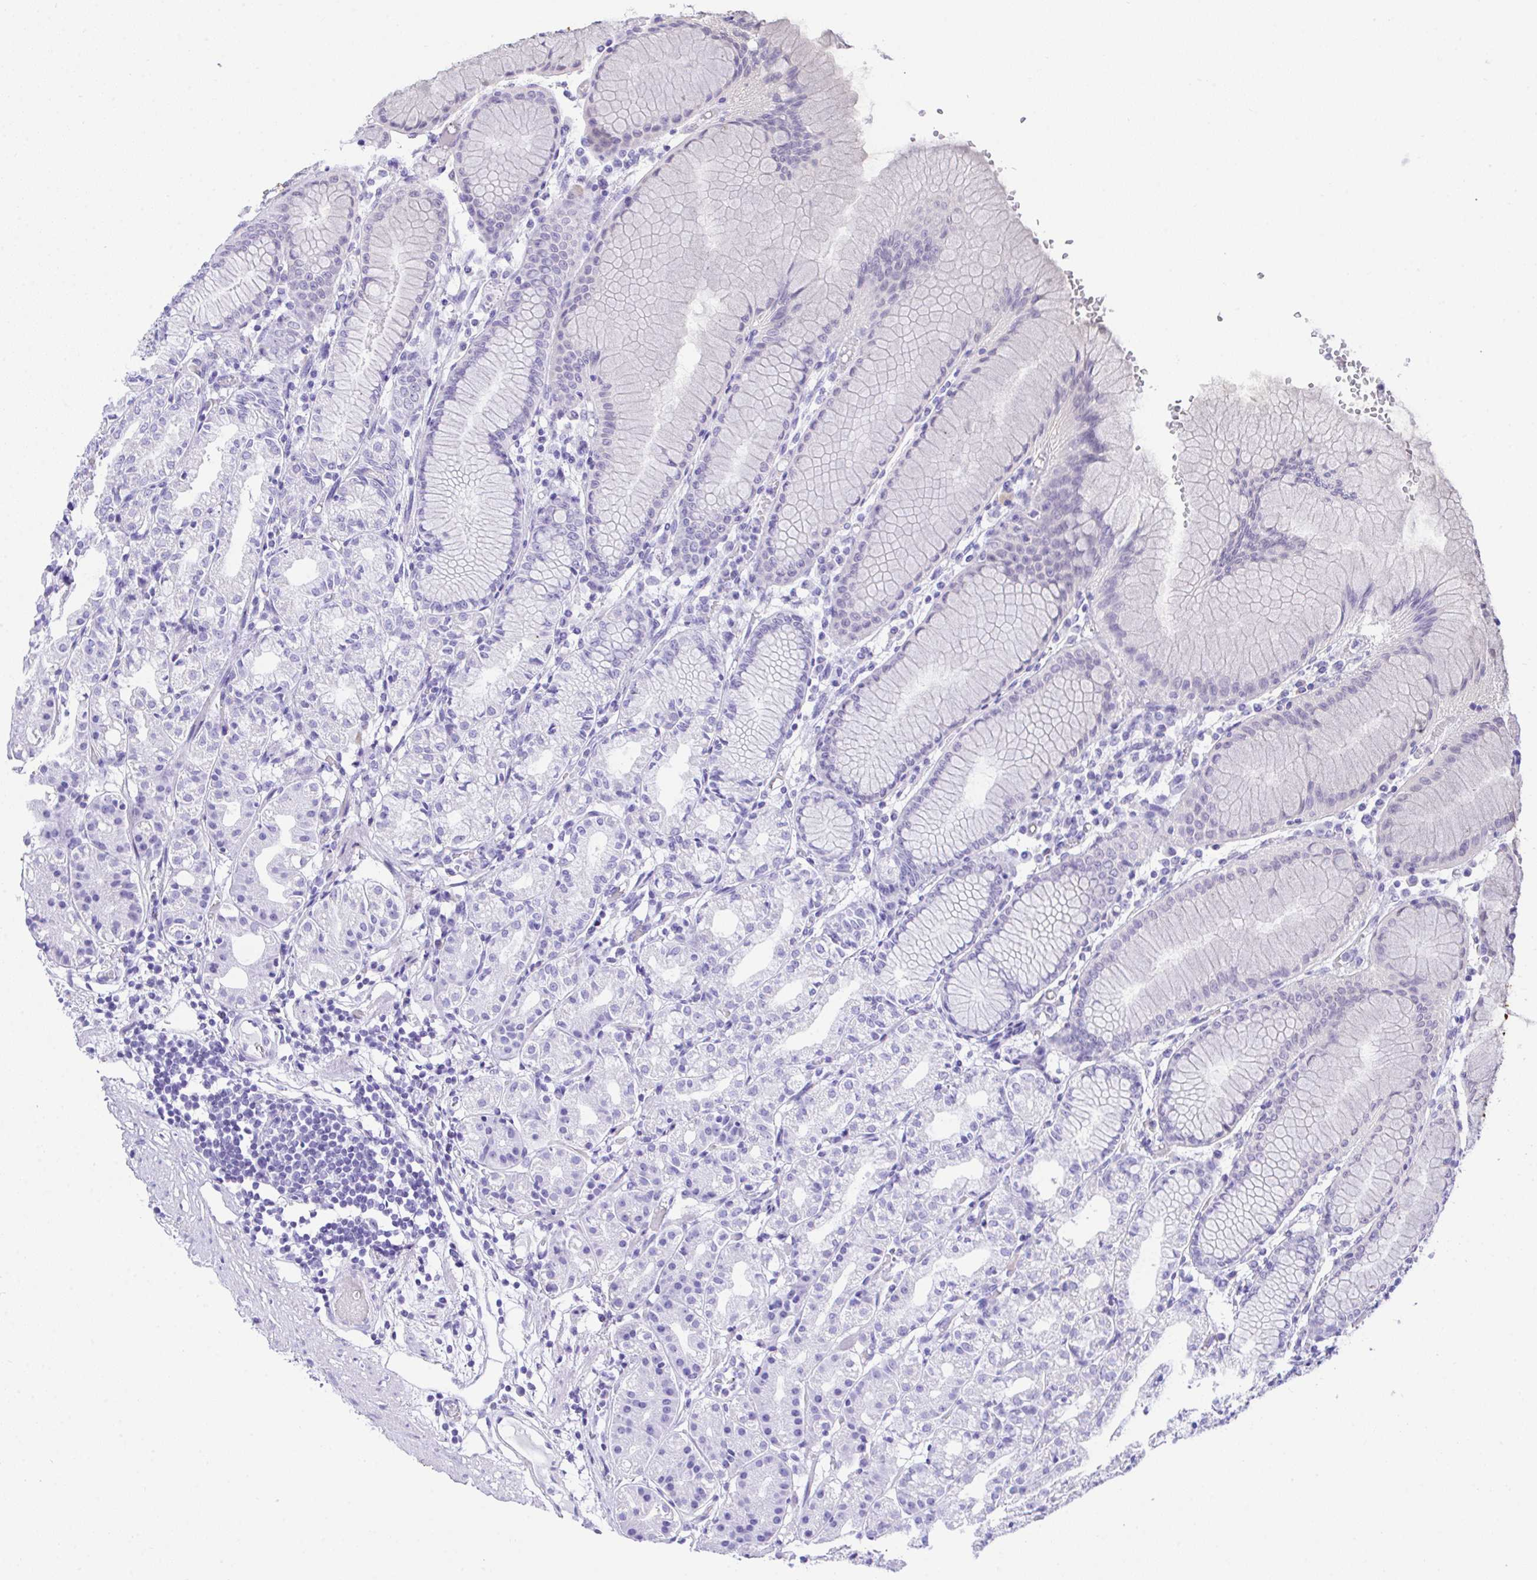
{"staining": {"intensity": "negative", "quantity": "none", "location": "none"}, "tissue": "stomach", "cell_type": "Glandular cells", "image_type": "normal", "snomed": [{"axis": "morphology", "description": "Normal tissue, NOS"}, {"axis": "topography", "description": "Stomach"}], "caption": "IHC image of normal stomach: stomach stained with DAB shows no significant protein expression in glandular cells. The staining is performed using DAB brown chromogen with nuclei counter-stained in using hematoxylin.", "gene": "AKR1D1", "patient": {"sex": "female", "age": 57}}